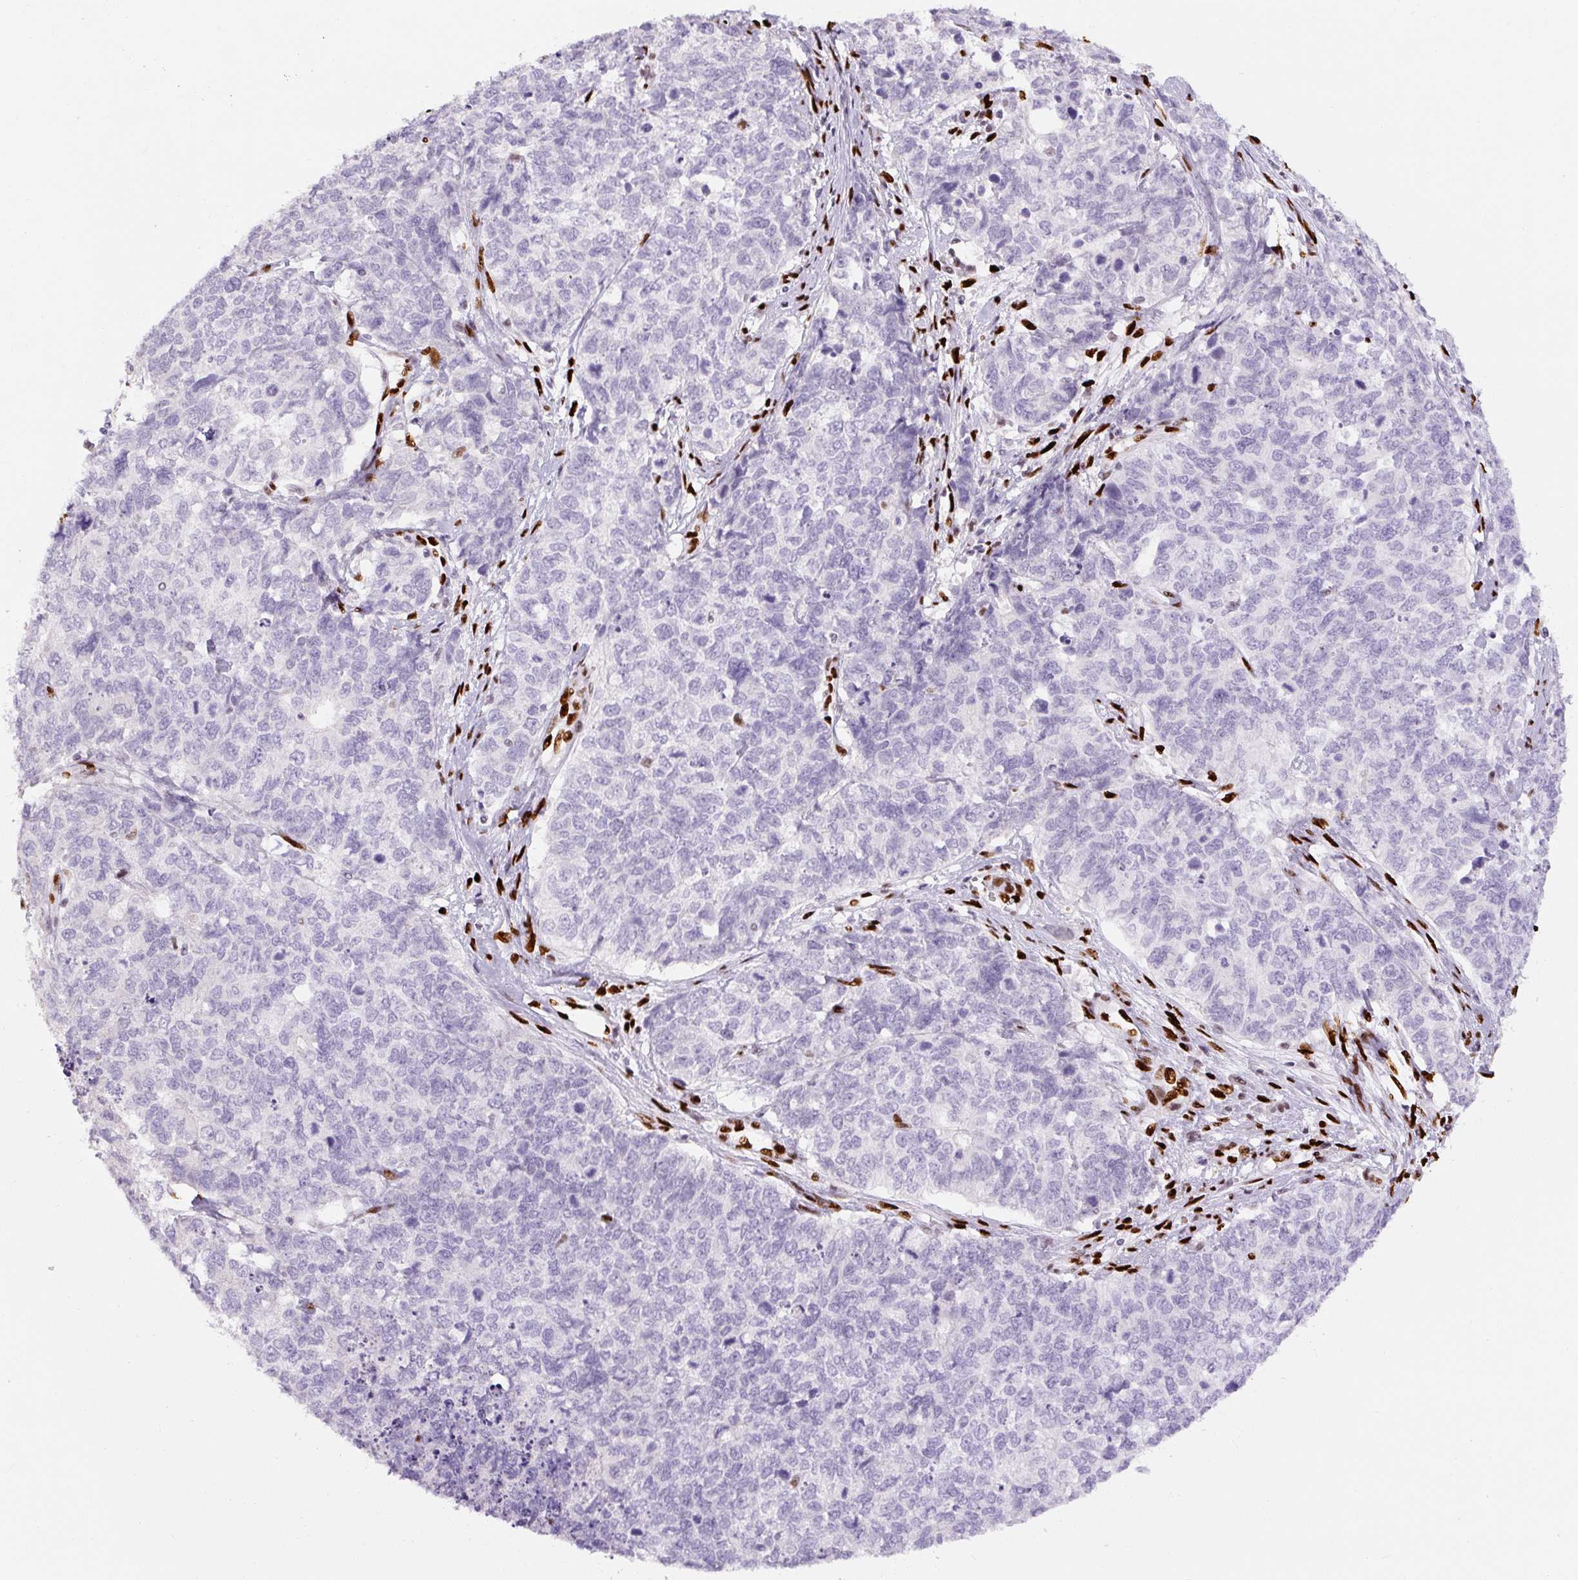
{"staining": {"intensity": "negative", "quantity": "none", "location": "none"}, "tissue": "cervical cancer", "cell_type": "Tumor cells", "image_type": "cancer", "snomed": [{"axis": "morphology", "description": "Squamous cell carcinoma, NOS"}, {"axis": "topography", "description": "Cervix"}], "caption": "Cervical cancer stained for a protein using immunohistochemistry (IHC) exhibits no staining tumor cells.", "gene": "ZEB1", "patient": {"sex": "female", "age": 63}}